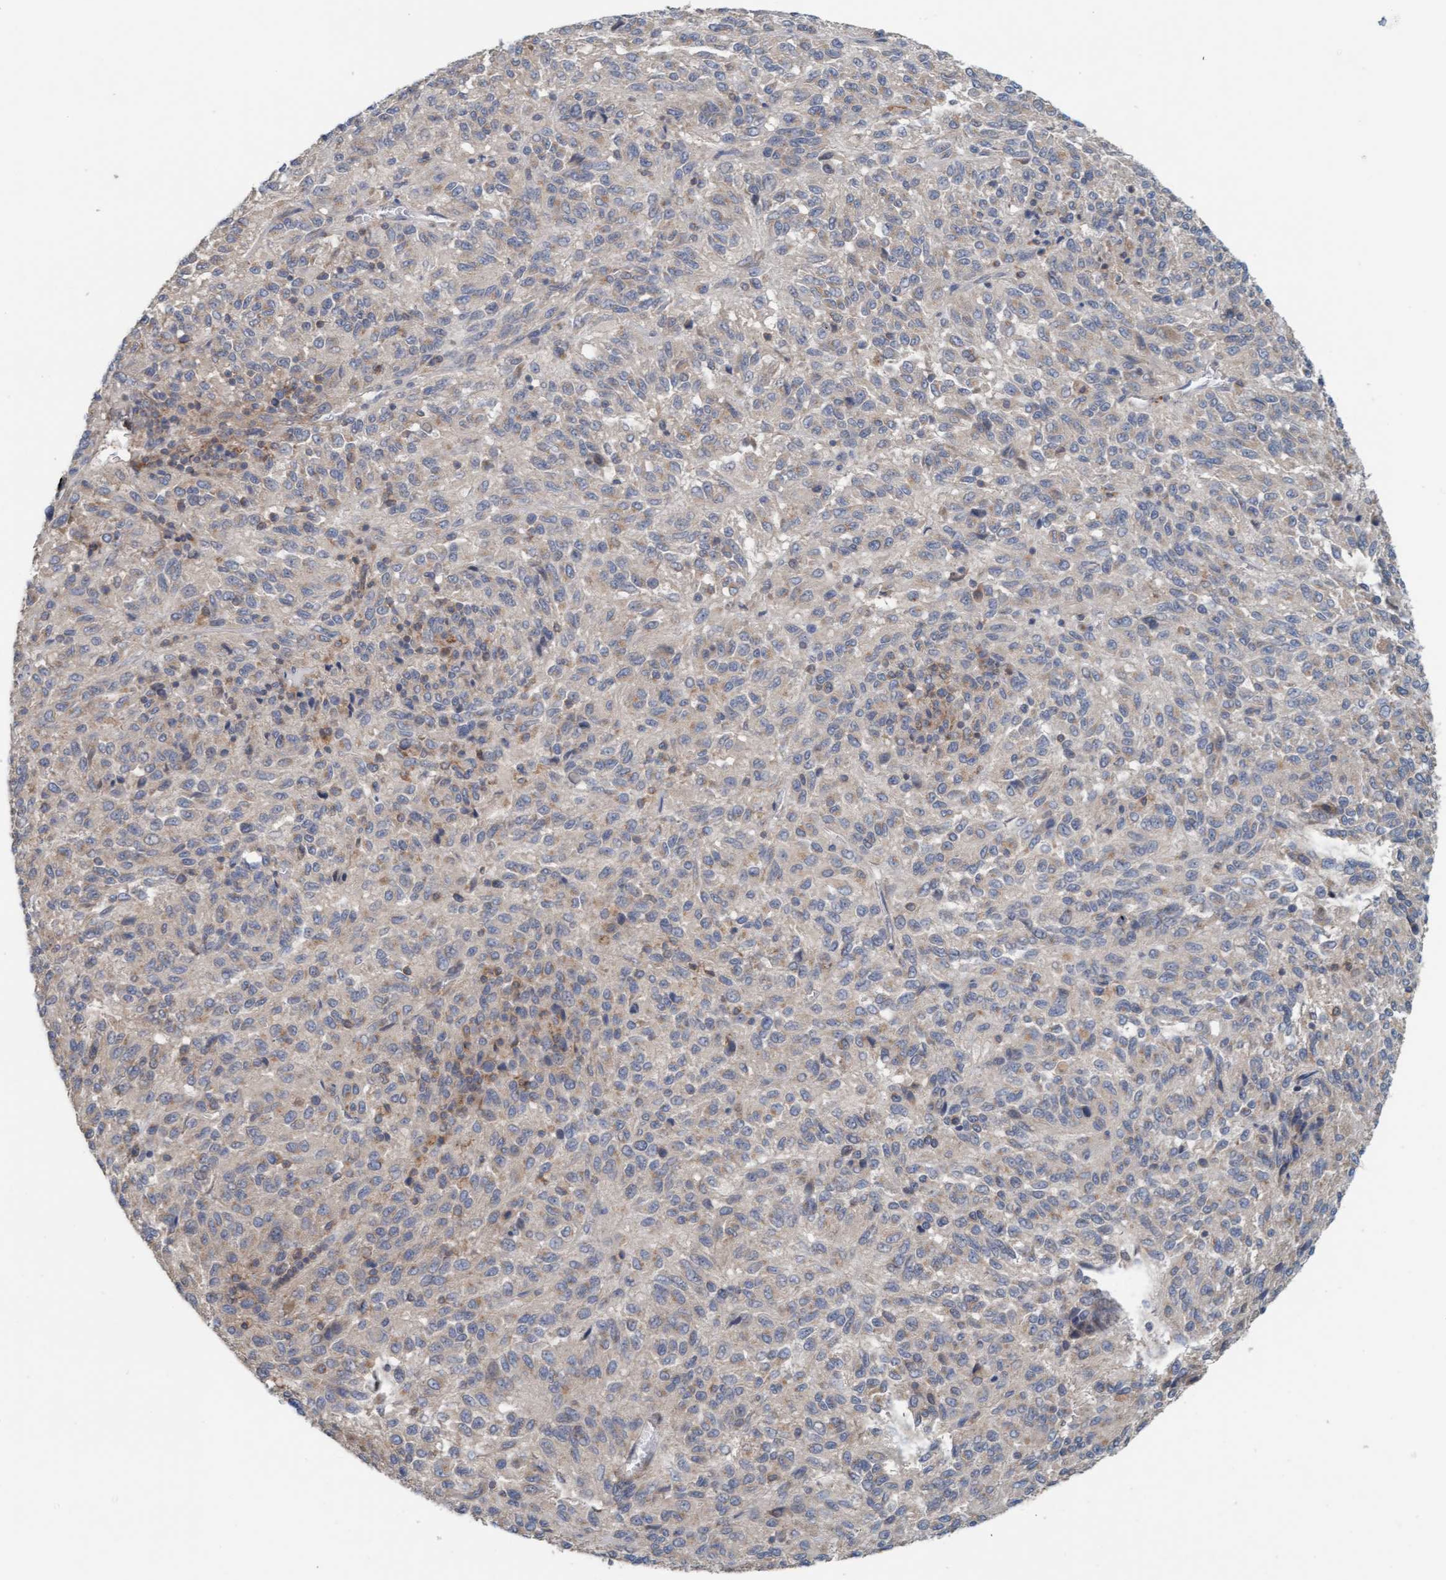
{"staining": {"intensity": "weak", "quantity": "<25%", "location": "cytoplasmic/membranous"}, "tissue": "melanoma", "cell_type": "Tumor cells", "image_type": "cancer", "snomed": [{"axis": "morphology", "description": "Malignant melanoma, Metastatic site"}, {"axis": "topography", "description": "Lung"}], "caption": "Immunohistochemistry (IHC) image of neoplastic tissue: human malignant melanoma (metastatic site) stained with DAB displays no significant protein staining in tumor cells.", "gene": "UBAP1", "patient": {"sex": "male", "age": 64}}